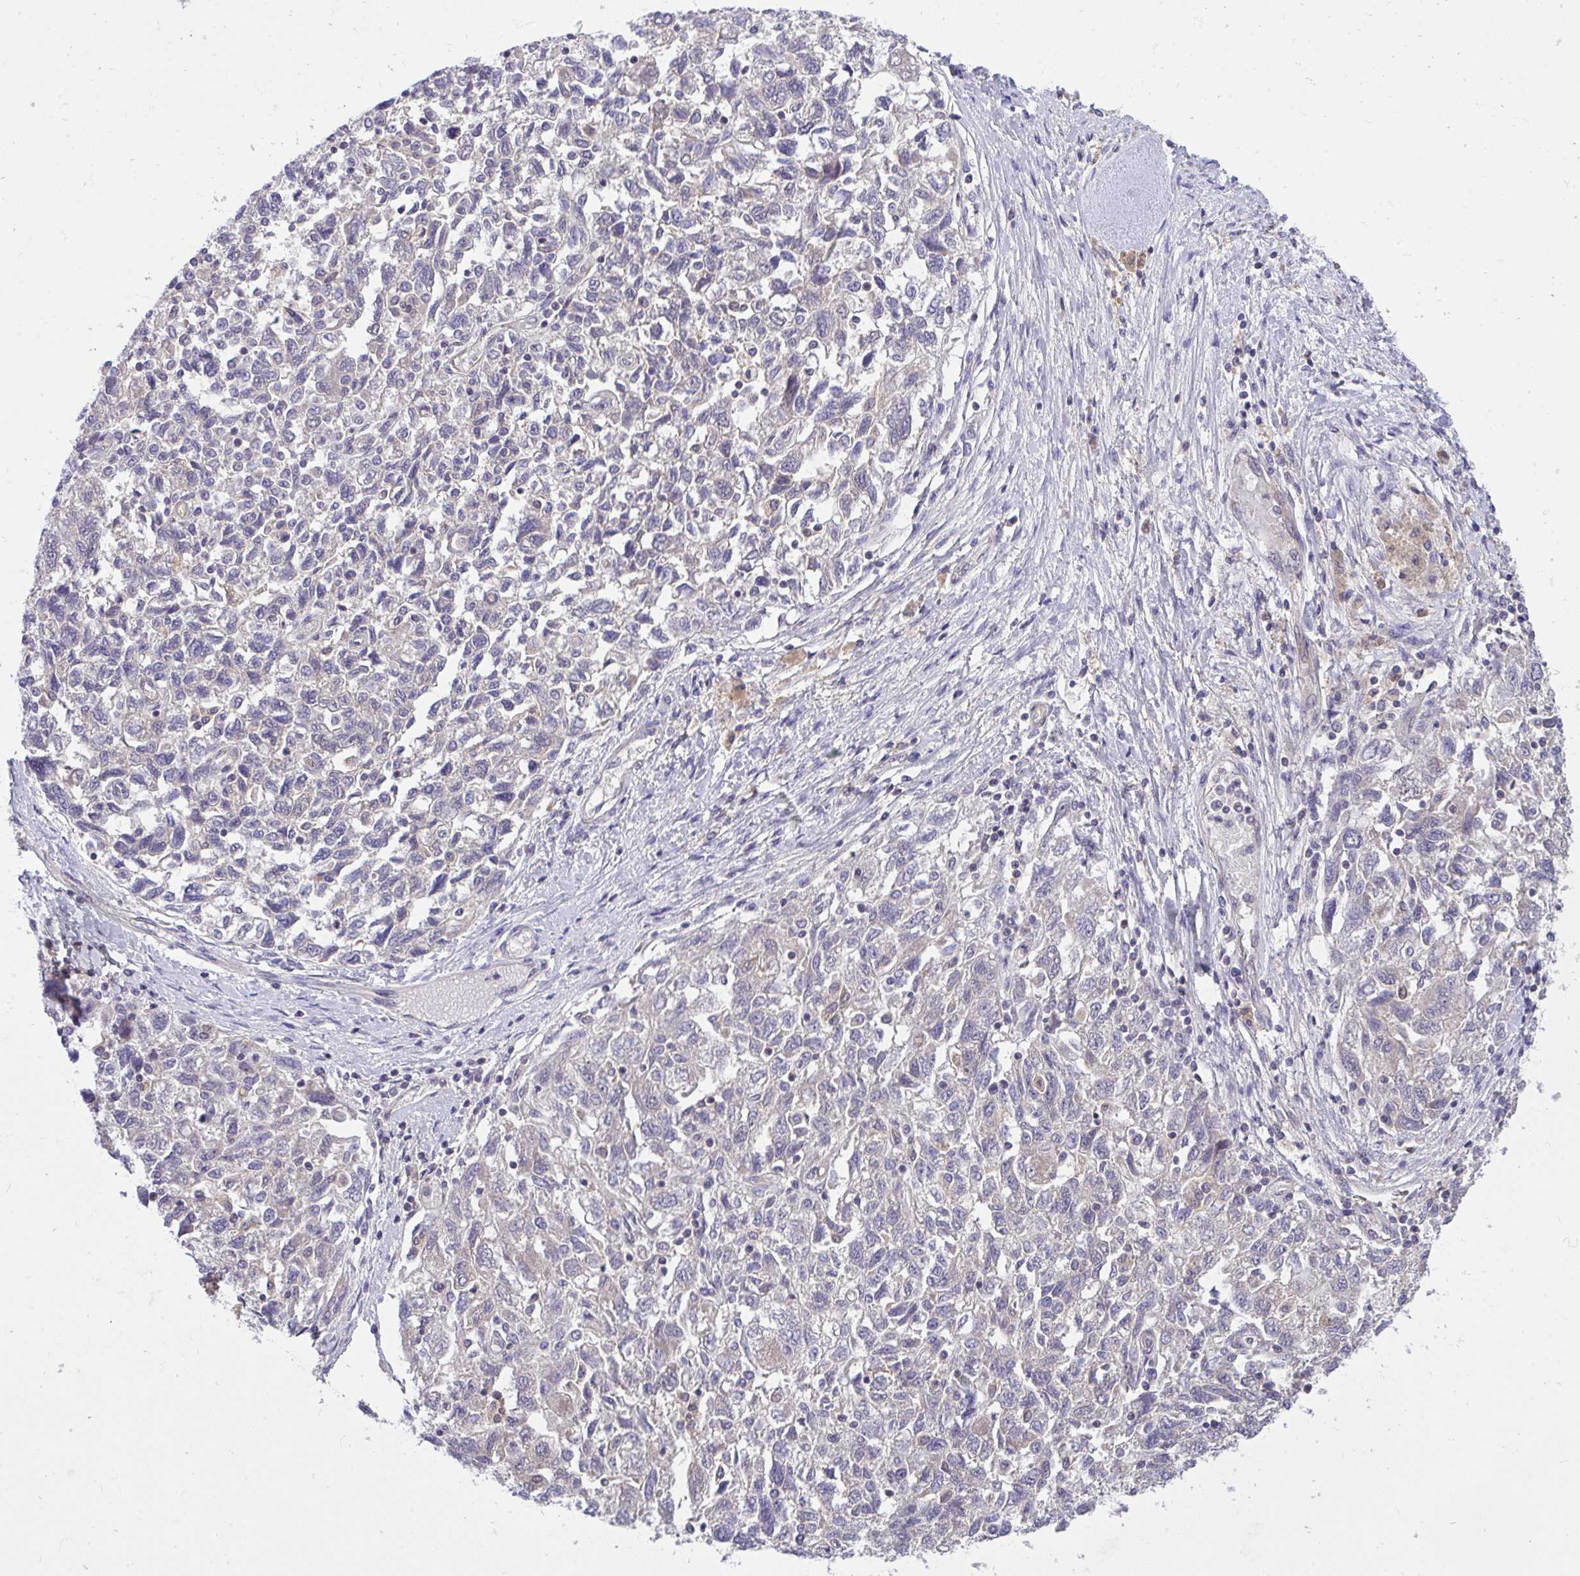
{"staining": {"intensity": "weak", "quantity": "<25%", "location": "cytoplasmic/membranous"}, "tissue": "ovarian cancer", "cell_type": "Tumor cells", "image_type": "cancer", "snomed": [{"axis": "morphology", "description": "Carcinoma, NOS"}, {"axis": "morphology", "description": "Cystadenocarcinoma, serous, NOS"}, {"axis": "topography", "description": "Ovary"}], "caption": "An IHC image of ovarian cancer (serous cystadenocarcinoma) is shown. There is no staining in tumor cells of ovarian cancer (serous cystadenocarcinoma).", "gene": "C19orf54", "patient": {"sex": "female", "age": 69}}